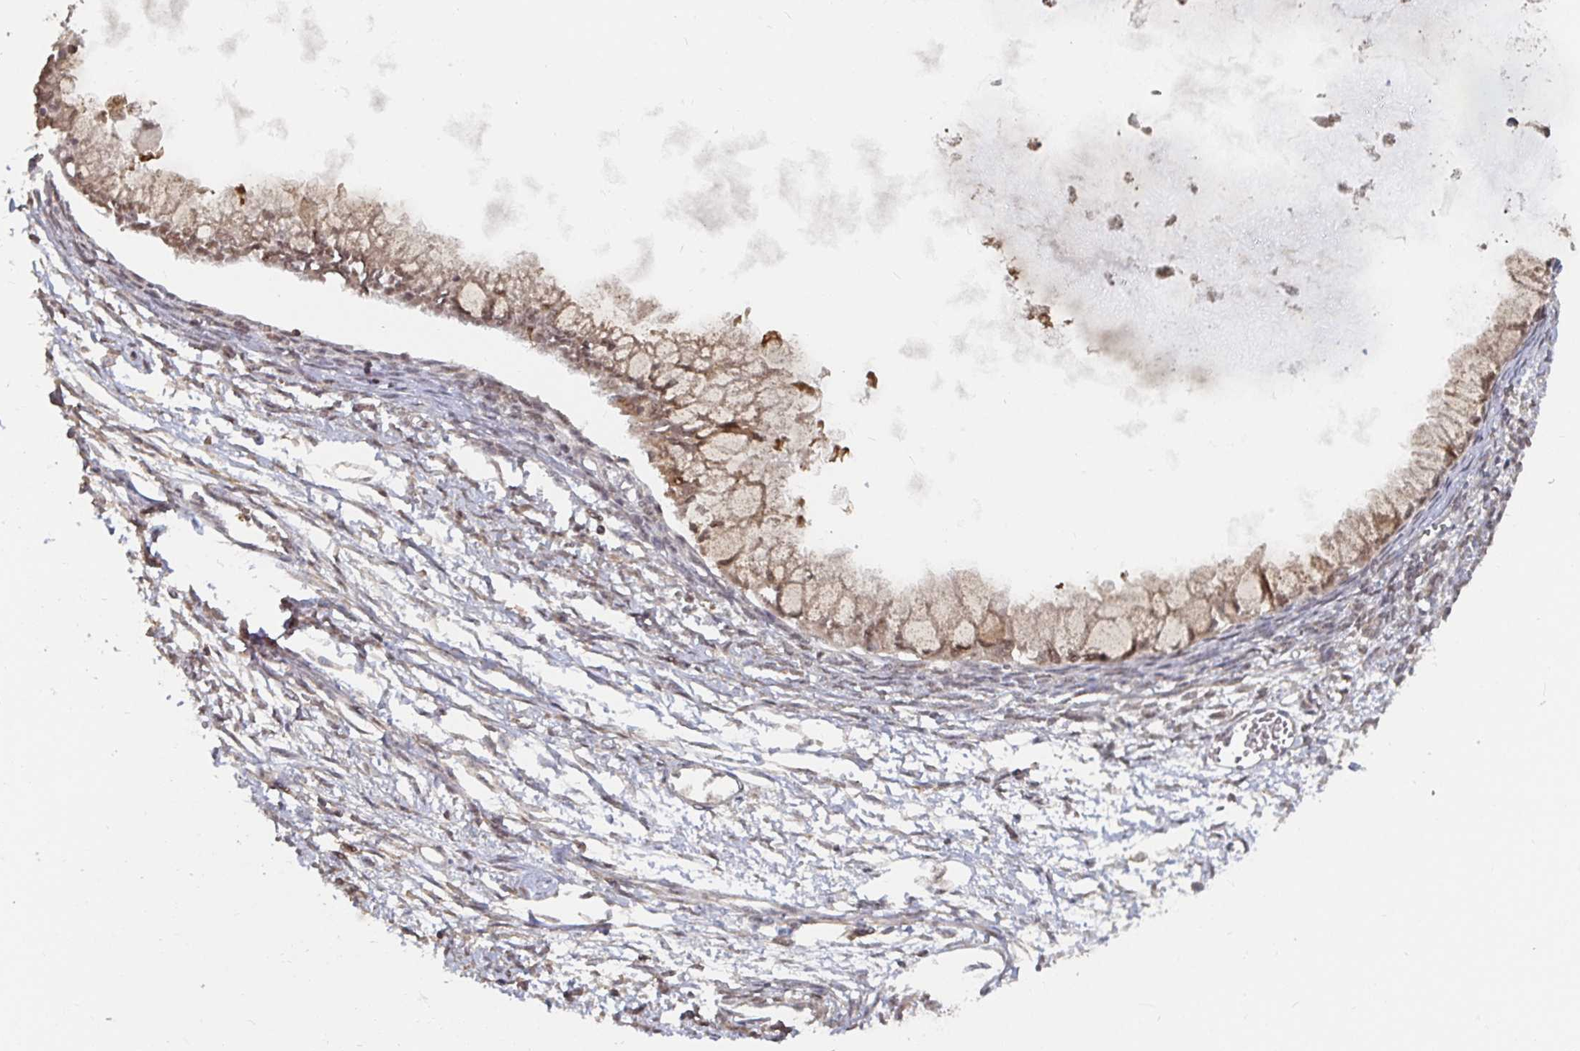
{"staining": {"intensity": "weak", "quantity": ">75%", "location": "cytoplasmic/membranous,nuclear"}, "tissue": "ovarian cancer", "cell_type": "Tumor cells", "image_type": "cancer", "snomed": [{"axis": "morphology", "description": "Cystadenocarcinoma, mucinous, NOS"}, {"axis": "topography", "description": "Ovary"}], "caption": "Immunohistochemistry of human ovarian cancer (mucinous cystadenocarcinoma) displays low levels of weak cytoplasmic/membranous and nuclear expression in approximately >75% of tumor cells. The protein is stained brown, and the nuclei are stained in blue (DAB IHC with brightfield microscopy, high magnification).", "gene": "LRP5", "patient": {"sex": "female", "age": 34}}